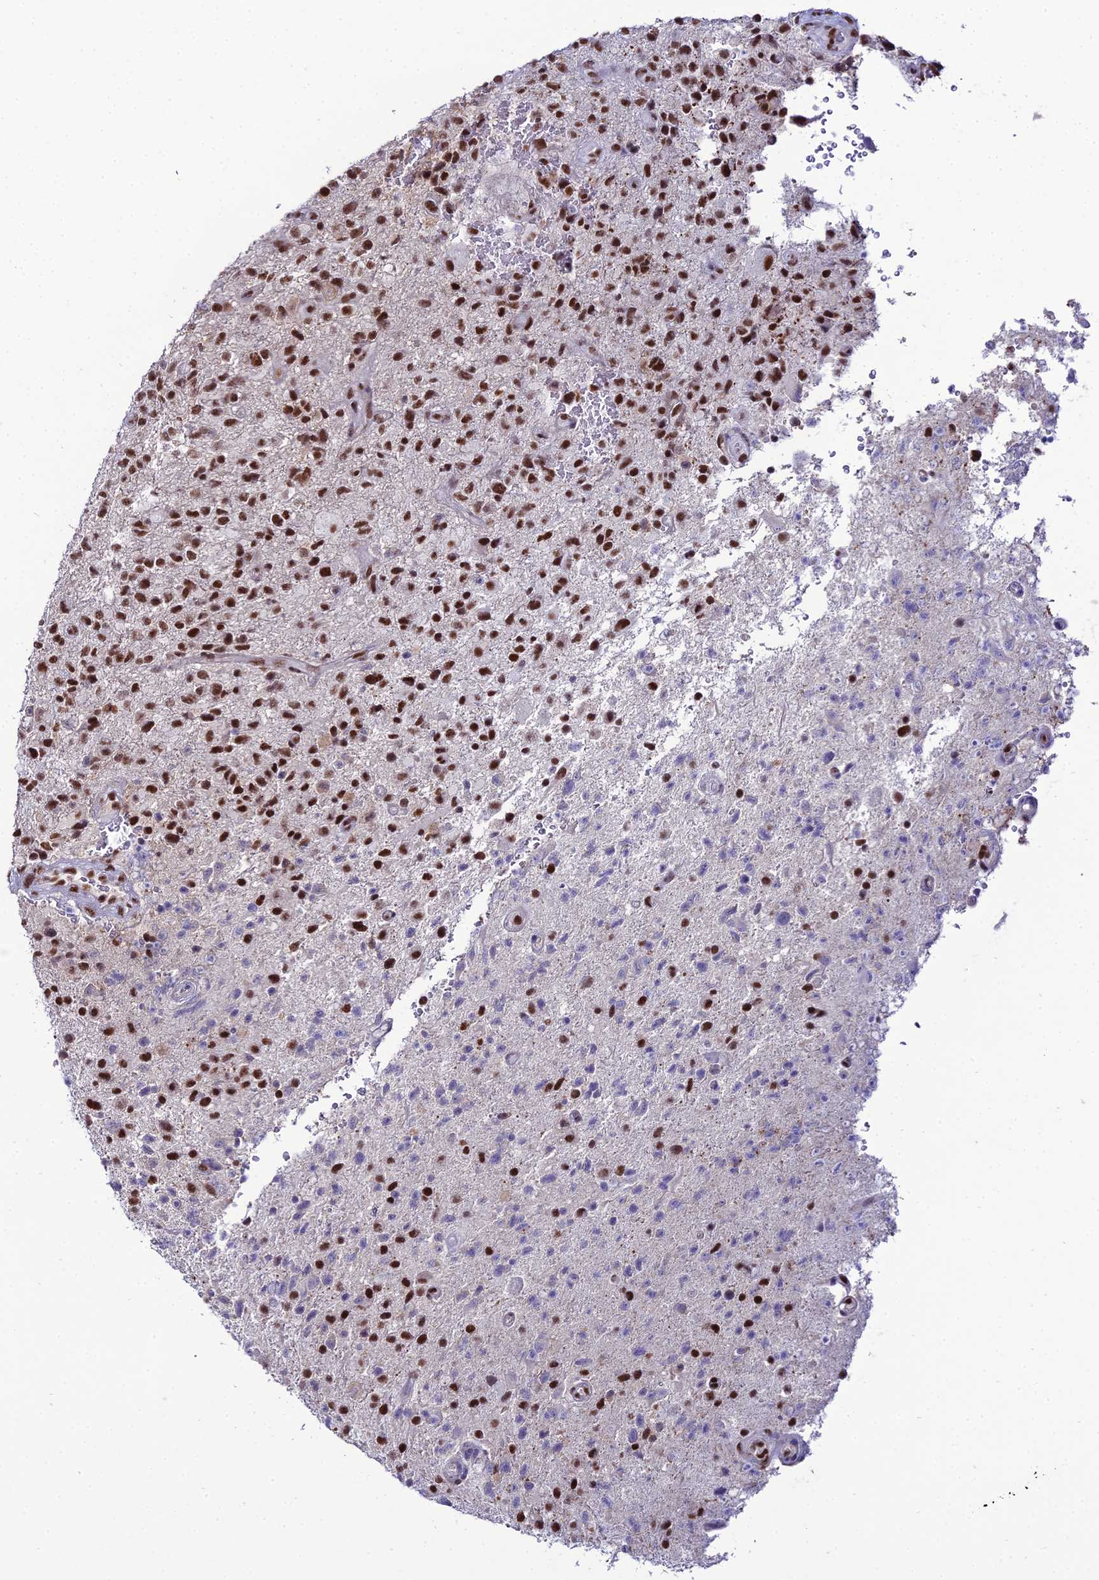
{"staining": {"intensity": "strong", "quantity": ">75%", "location": "nuclear"}, "tissue": "glioma", "cell_type": "Tumor cells", "image_type": "cancer", "snomed": [{"axis": "morphology", "description": "Glioma, malignant, High grade"}, {"axis": "topography", "description": "Brain"}], "caption": "IHC histopathology image of neoplastic tissue: human glioma stained using immunohistochemistry reveals high levels of strong protein expression localized specifically in the nuclear of tumor cells, appearing as a nuclear brown color.", "gene": "RBM12", "patient": {"sex": "male", "age": 47}}